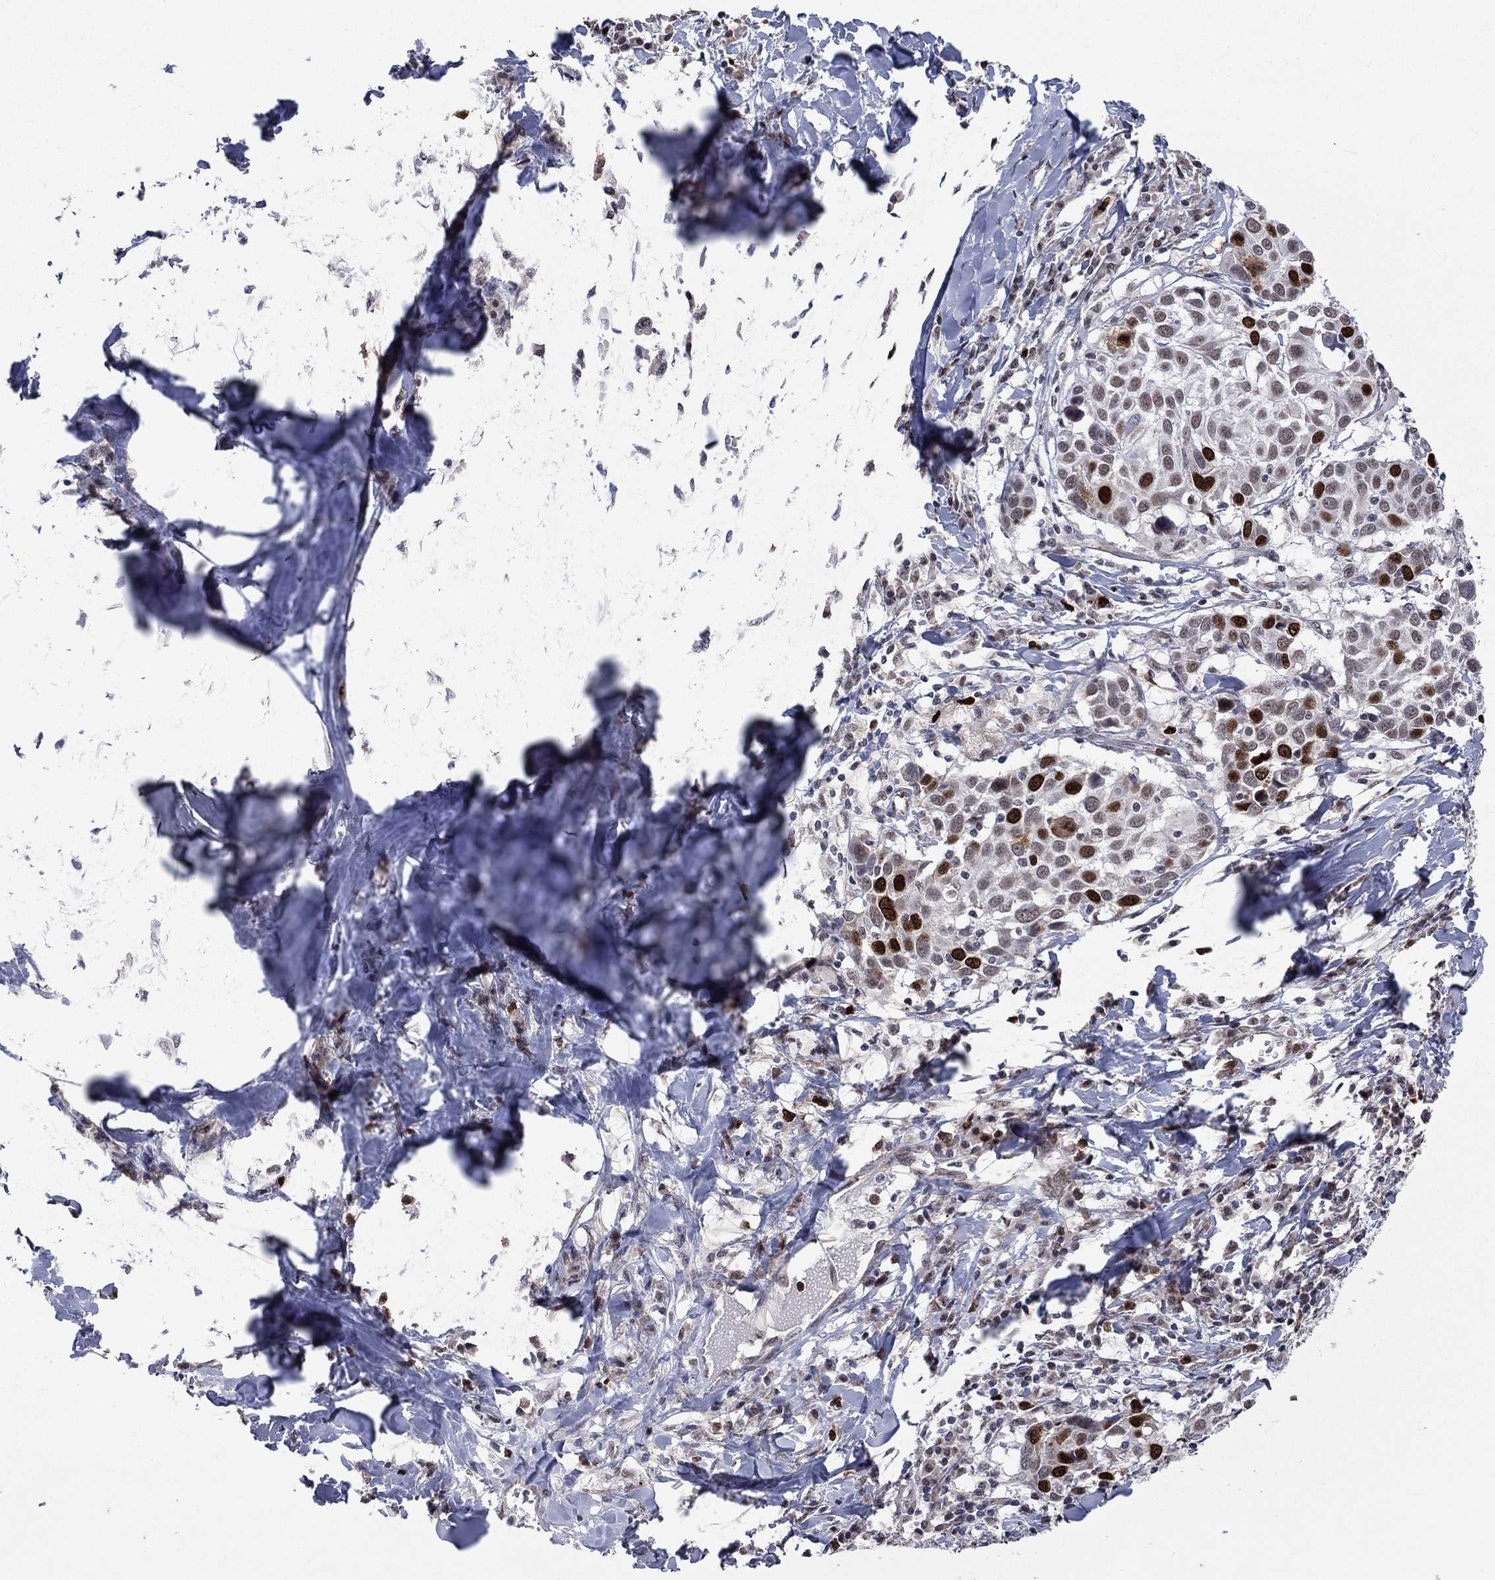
{"staining": {"intensity": "strong", "quantity": "25%-75%", "location": "nuclear"}, "tissue": "lung cancer", "cell_type": "Tumor cells", "image_type": "cancer", "snomed": [{"axis": "morphology", "description": "Squamous cell carcinoma, NOS"}, {"axis": "topography", "description": "Lung"}], "caption": "Squamous cell carcinoma (lung) stained for a protein (brown) demonstrates strong nuclear positive staining in approximately 25%-75% of tumor cells.", "gene": "CDCA5", "patient": {"sex": "male", "age": 57}}